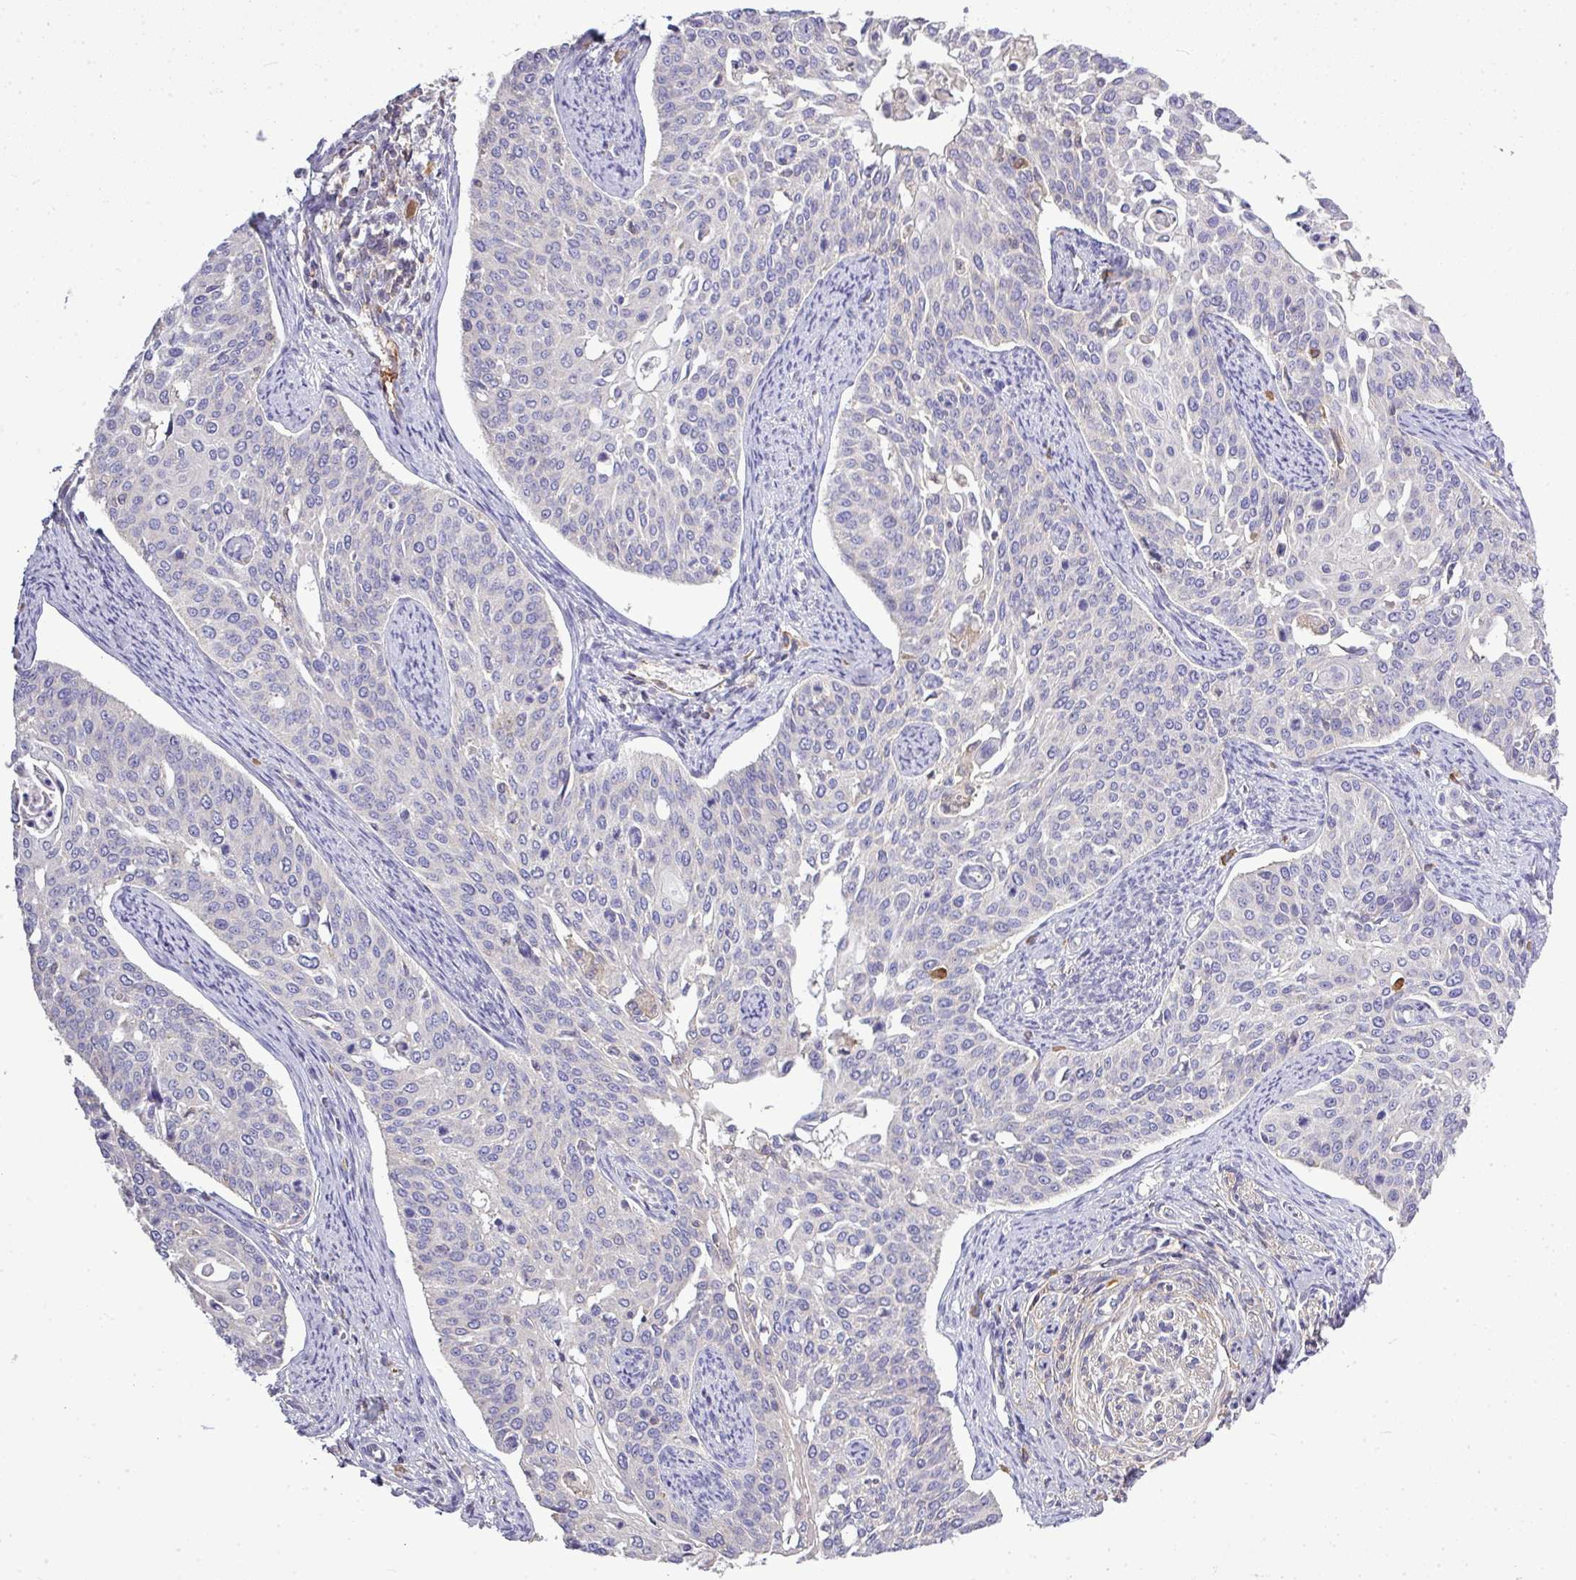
{"staining": {"intensity": "negative", "quantity": "none", "location": "none"}, "tissue": "cervical cancer", "cell_type": "Tumor cells", "image_type": "cancer", "snomed": [{"axis": "morphology", "description": "Squamous cell carcinoma, NOS"}, {"axis": "topography", "description": "Cervix"}], "caption": "Image shows no significant protein positivity in tumor cells of cervical cancer.", "gene": "STAT5A", "patient": {"sex": "female", "age": 44}}